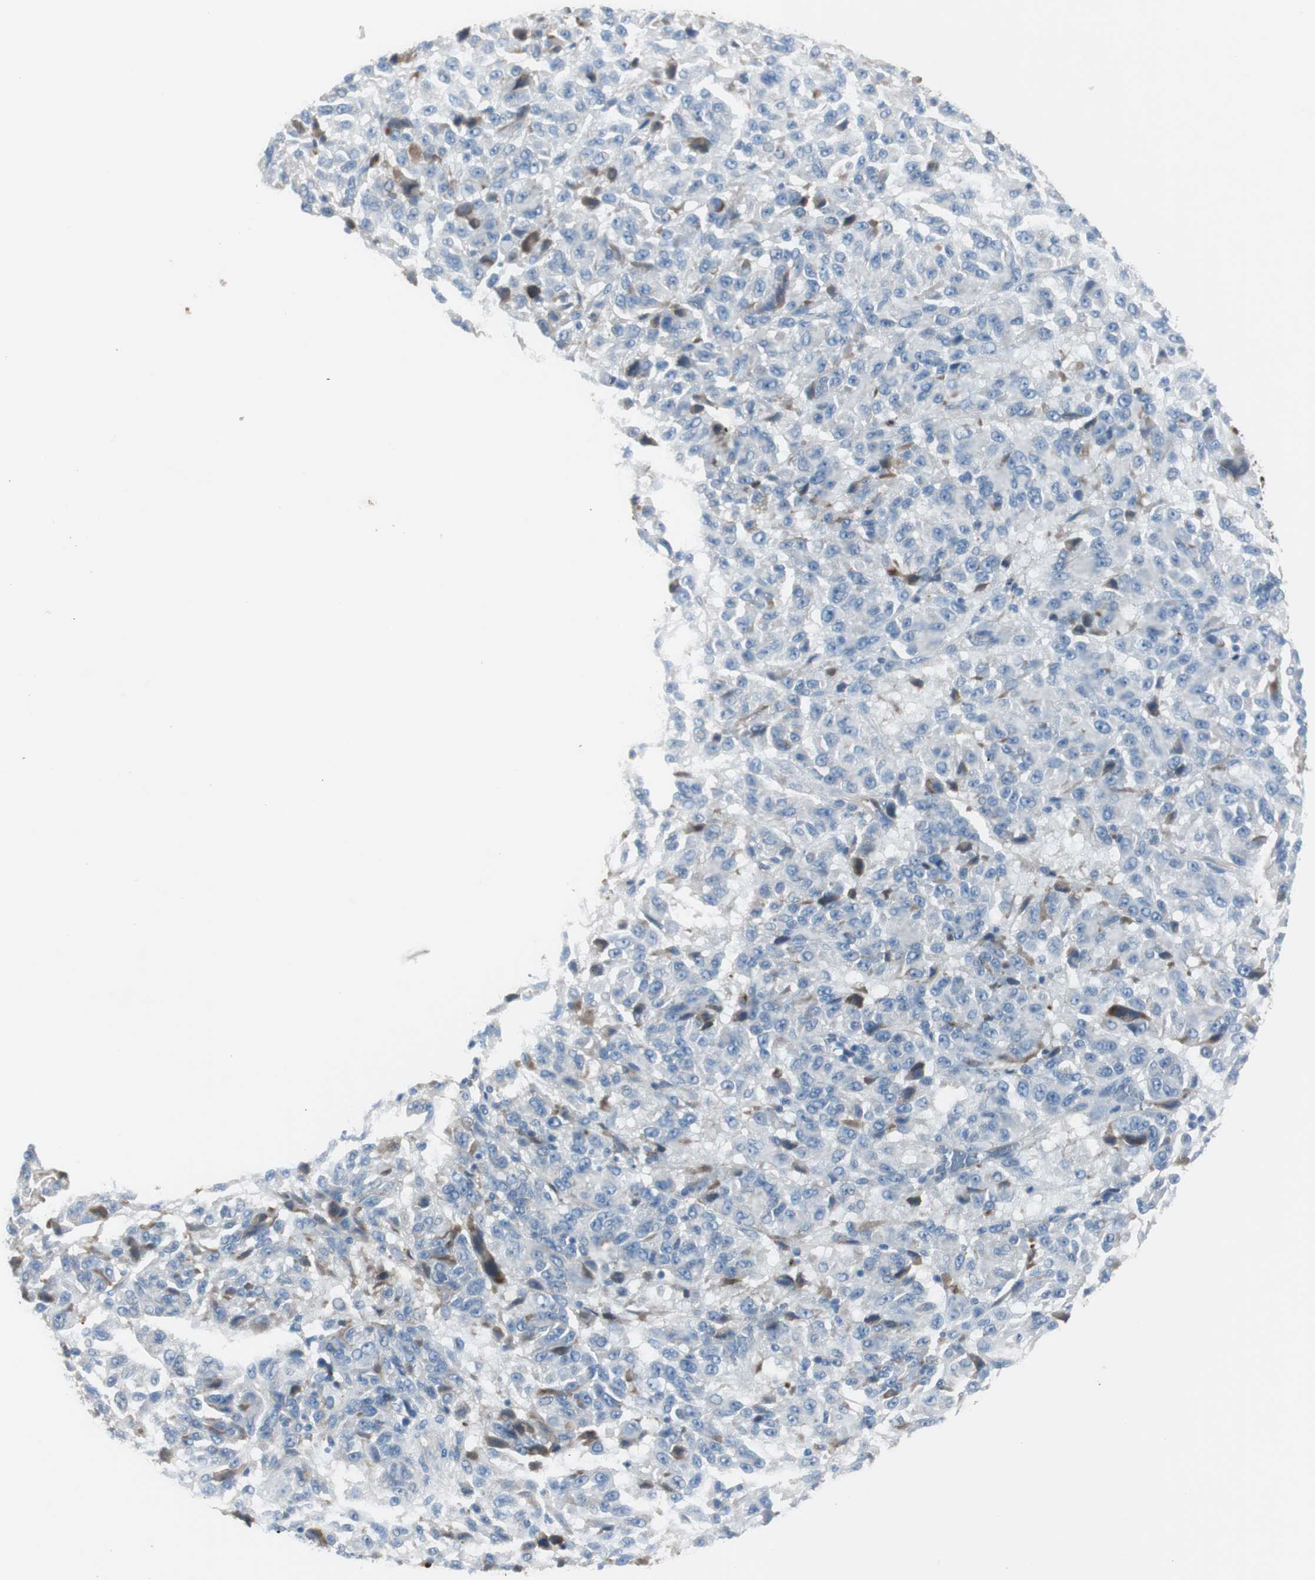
{"staining": {"intensity": "negative", "quantity": "none", "location": "none"}, "tissue": "melanoma", "cell_type": "Tumor cells", "image_type": "cancer", "snomed": [{"axis": "morphology", "description": "Malignant melanoma, Metastatic site"}, {"axis": "topography", "description": "Lung"}], "caption": "DAB immunohistochemical staining of melanoma reveals no significant positivity in tumor cells.", "gene": "SERPINF1", "patient": {"sex": "male", "age": 64}}